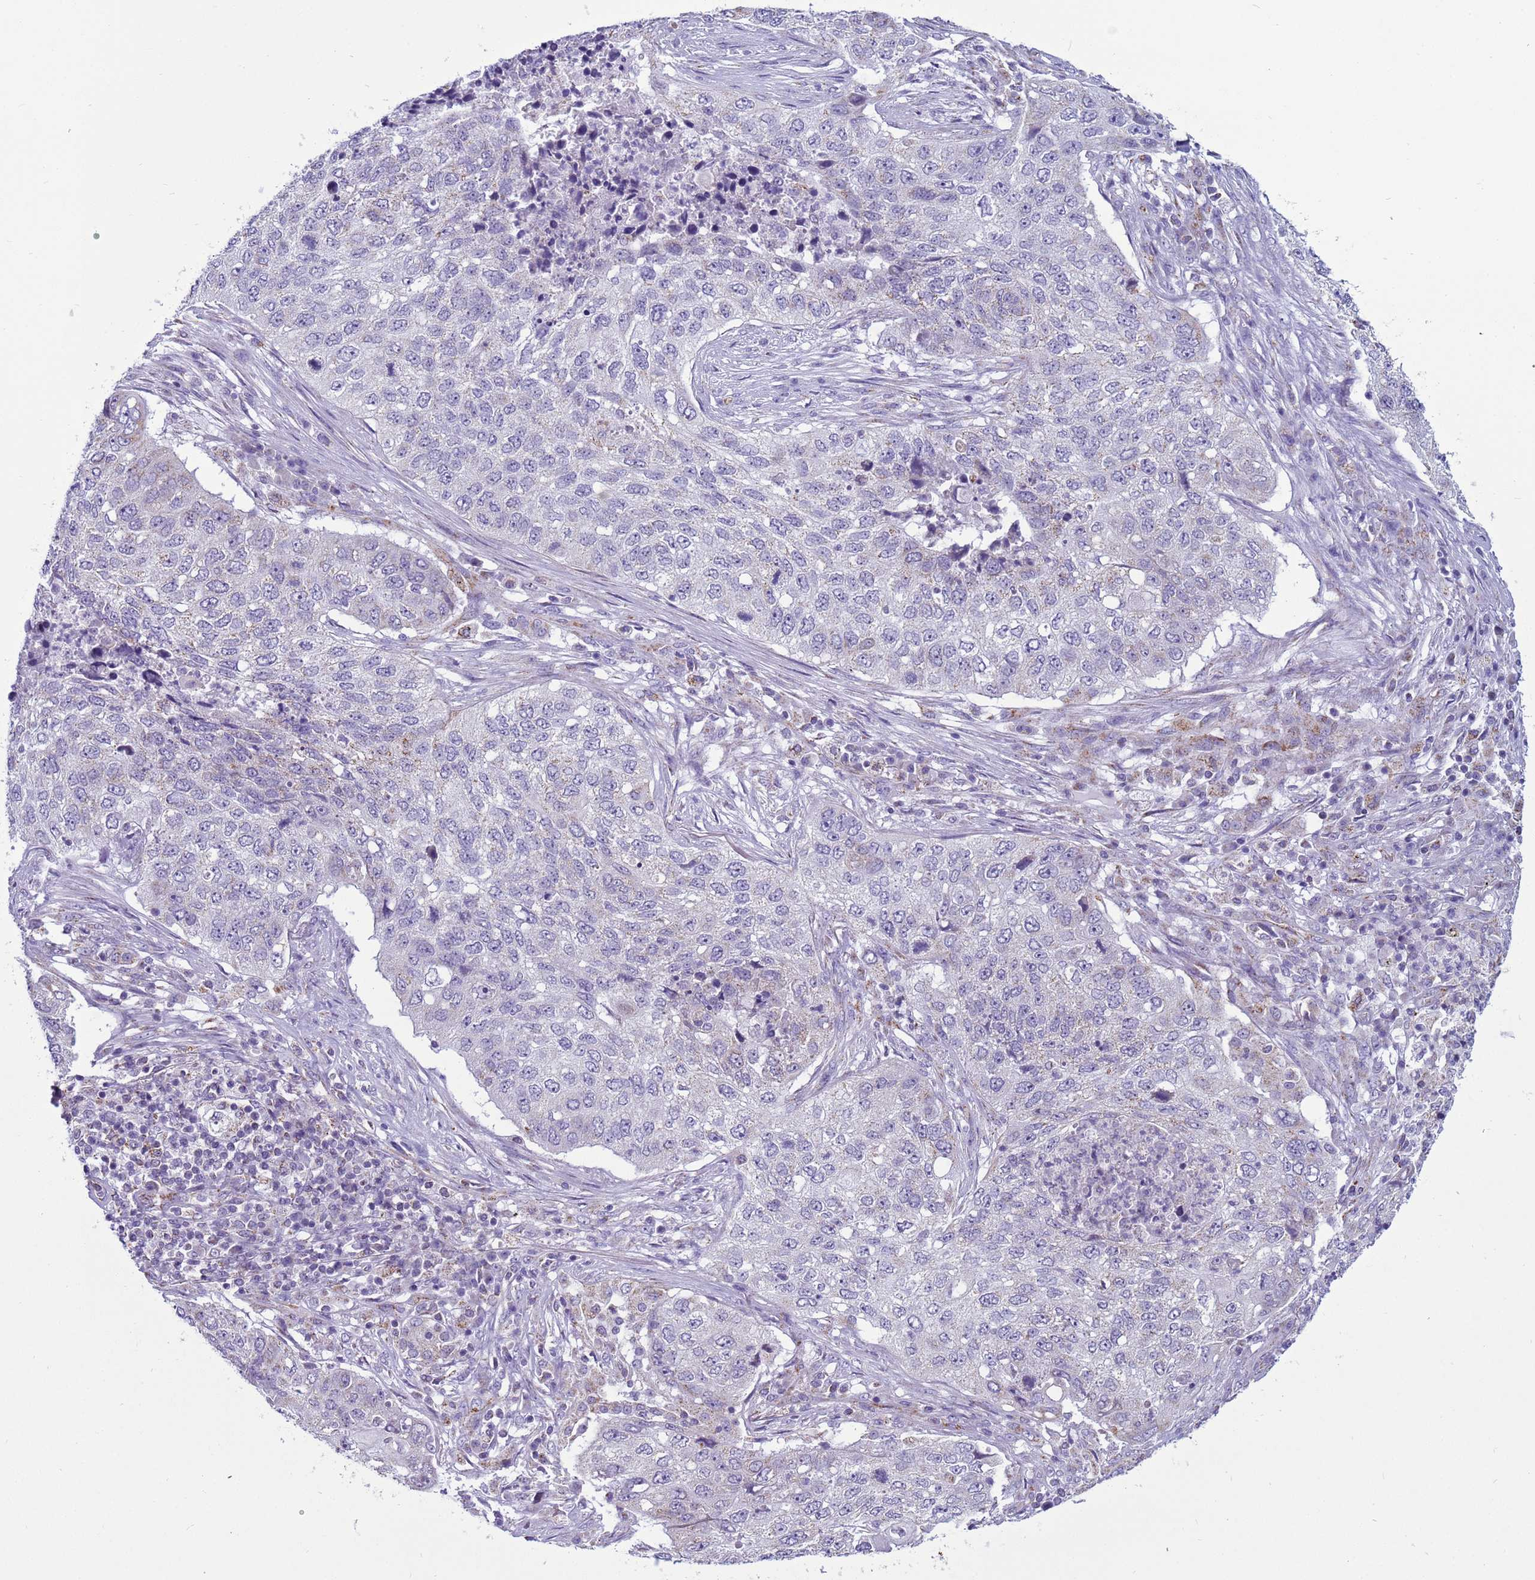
{"staining": {"intensity": "negative", "quantity": "none", "location": "none"}, "tissue": "lung cancer", "cell_type": "Tumor cells", "image_type": "cancer", "snomed": [{"axis": "morphology", "description": "Squamous cell carcinoma, NOS"}, {"axis": "topography", "description": "Lung"}], "caption": "Protein analysis of lung cancer displays no significant expression in tumor cells.", "gene": "NCALD", "patient": {"sex": "female", "age": 63}}